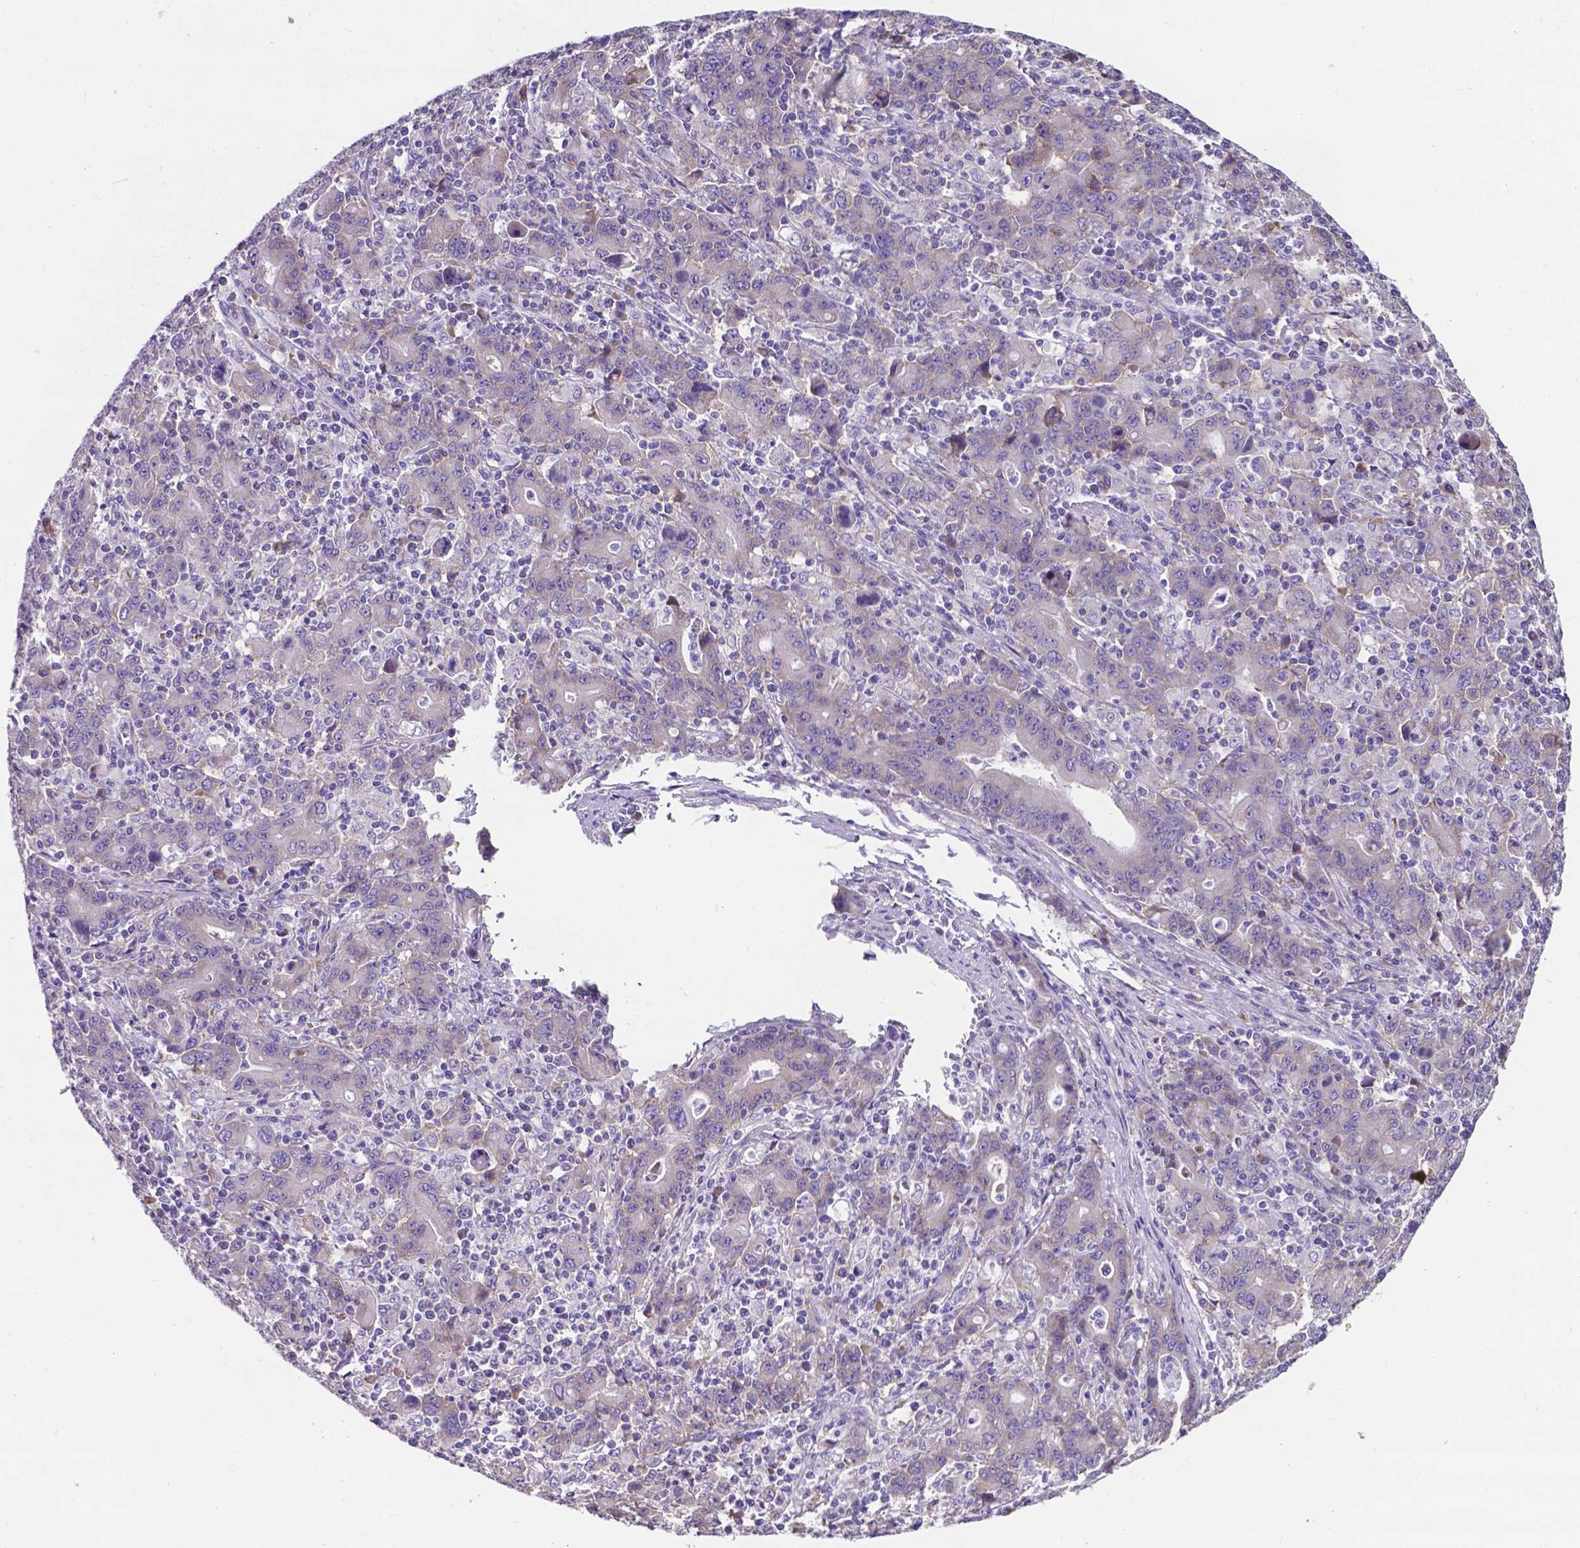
{"staining": {"intensity": "weak", "quantity": ">75%", "location": "cytoplasmic/membranous"}, "tissue": "stomach cancer", "cell_type": "Tumor cells", "image_type": "cancer", "snomed": [{"axis": "morphology", "description": "Adenocarcinoma, NOS"}, {"axis": "topography", "description": "Stomach, upper"}], "caption": "Adenocarcinoma (stomach) tissue displays weak cytoplasmic/membranous staining in about >75% of tumor cells, visualized by immunohistochemistry.", "gene": "RPL6", "patient": {"sex": "male", "age": 69}}